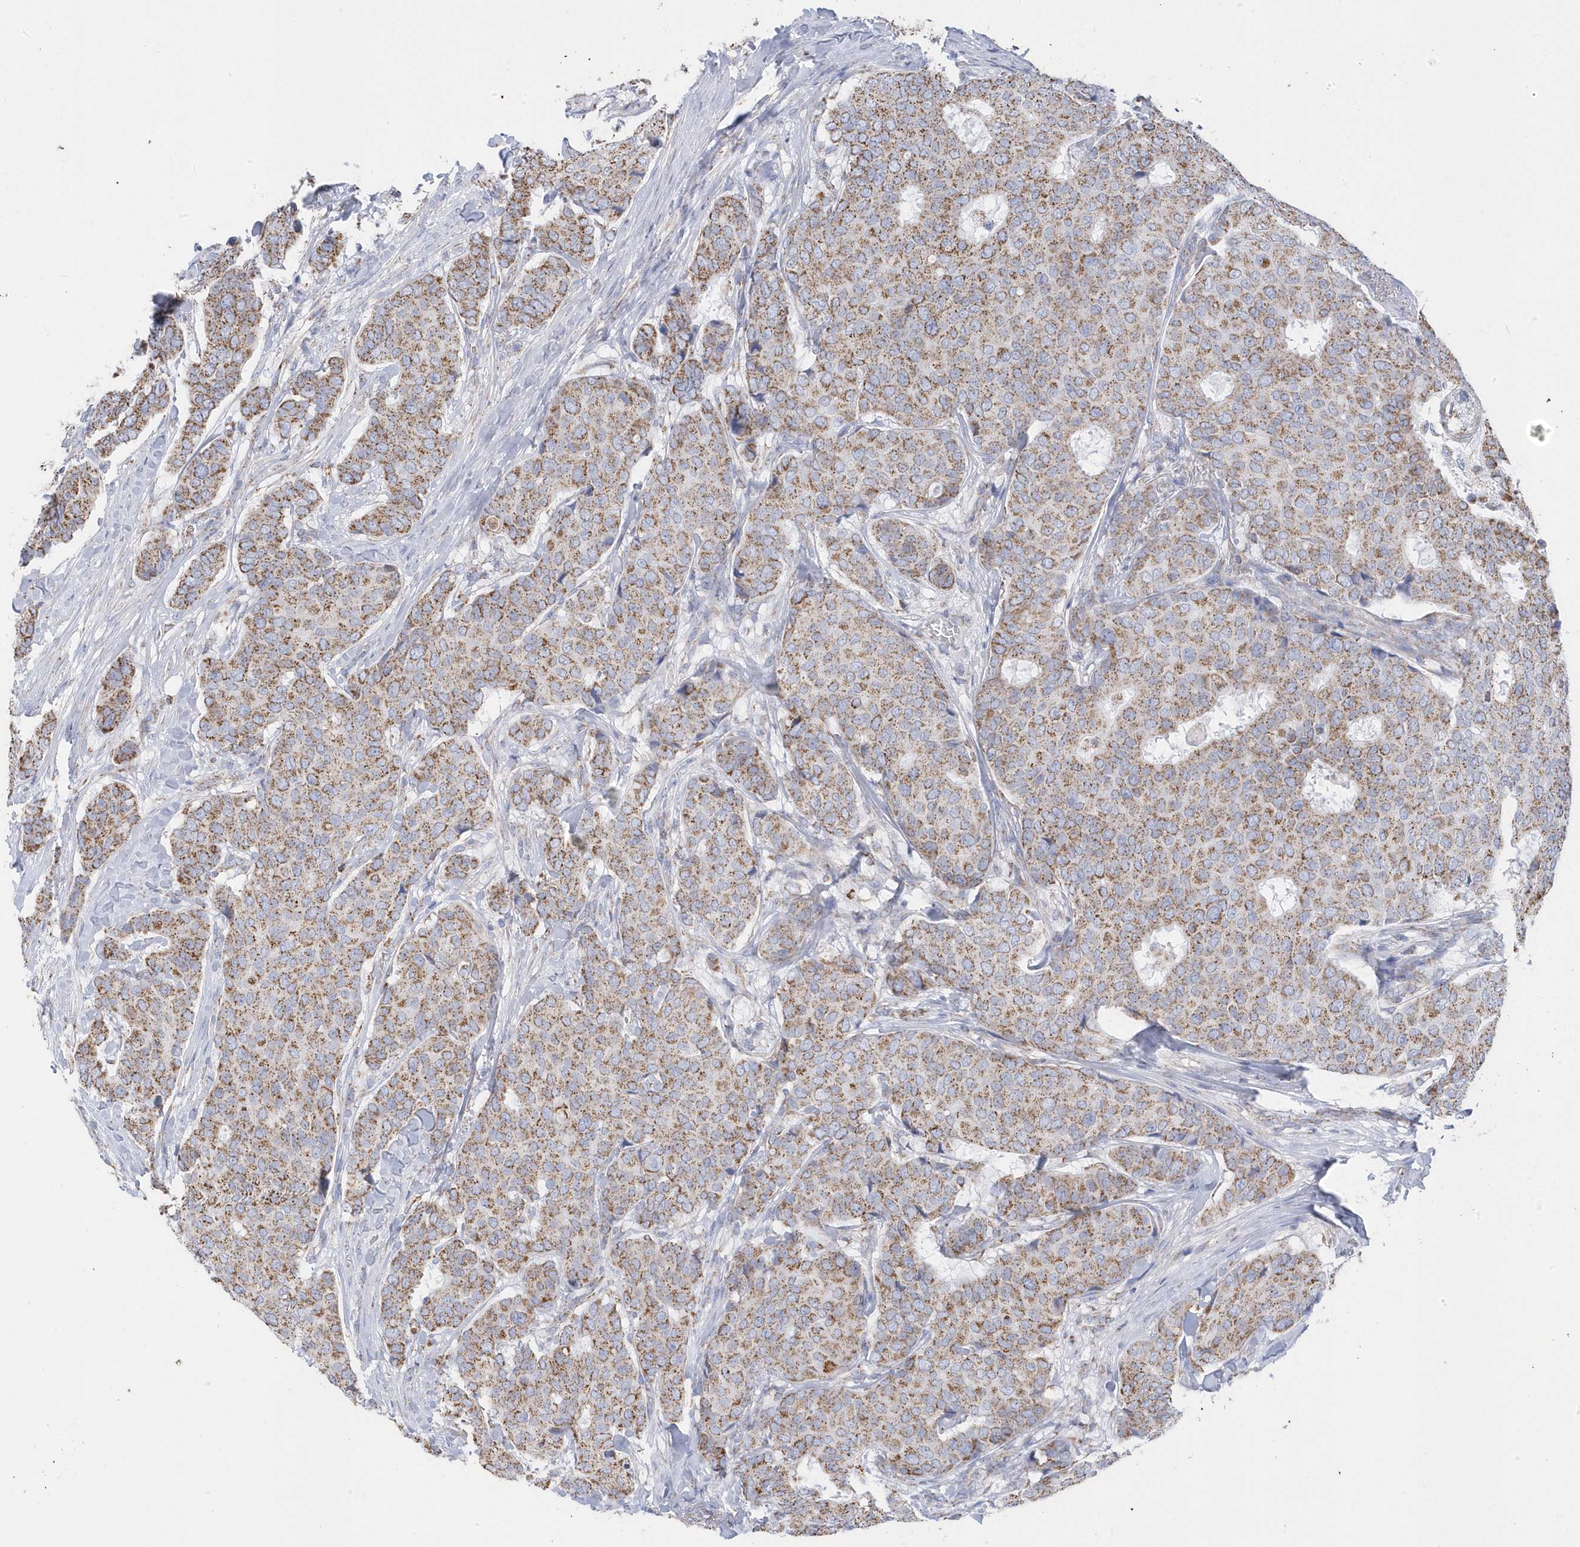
{"staining": {"intensity": "moderate", "quantity": ">75%", "location": "cytoplasmic/membranous"}, "tissue": "breast cancer", "cell_type": "Tumor cells", "image_type": "cancer", "snomed": [{"axis": "morphology", "description": "Duct carcinoma"}, {"axis": "topography", "description": "Breast"}], "caption": "Human breast infiltrating ductal carcinoma stained with a brown dye displays moderate cytoplasmic/membranous positive staining in approximately >75% of tumor cells.", "gene": "GTPBP8", "patient": {"sex": "female", "age": 75}}